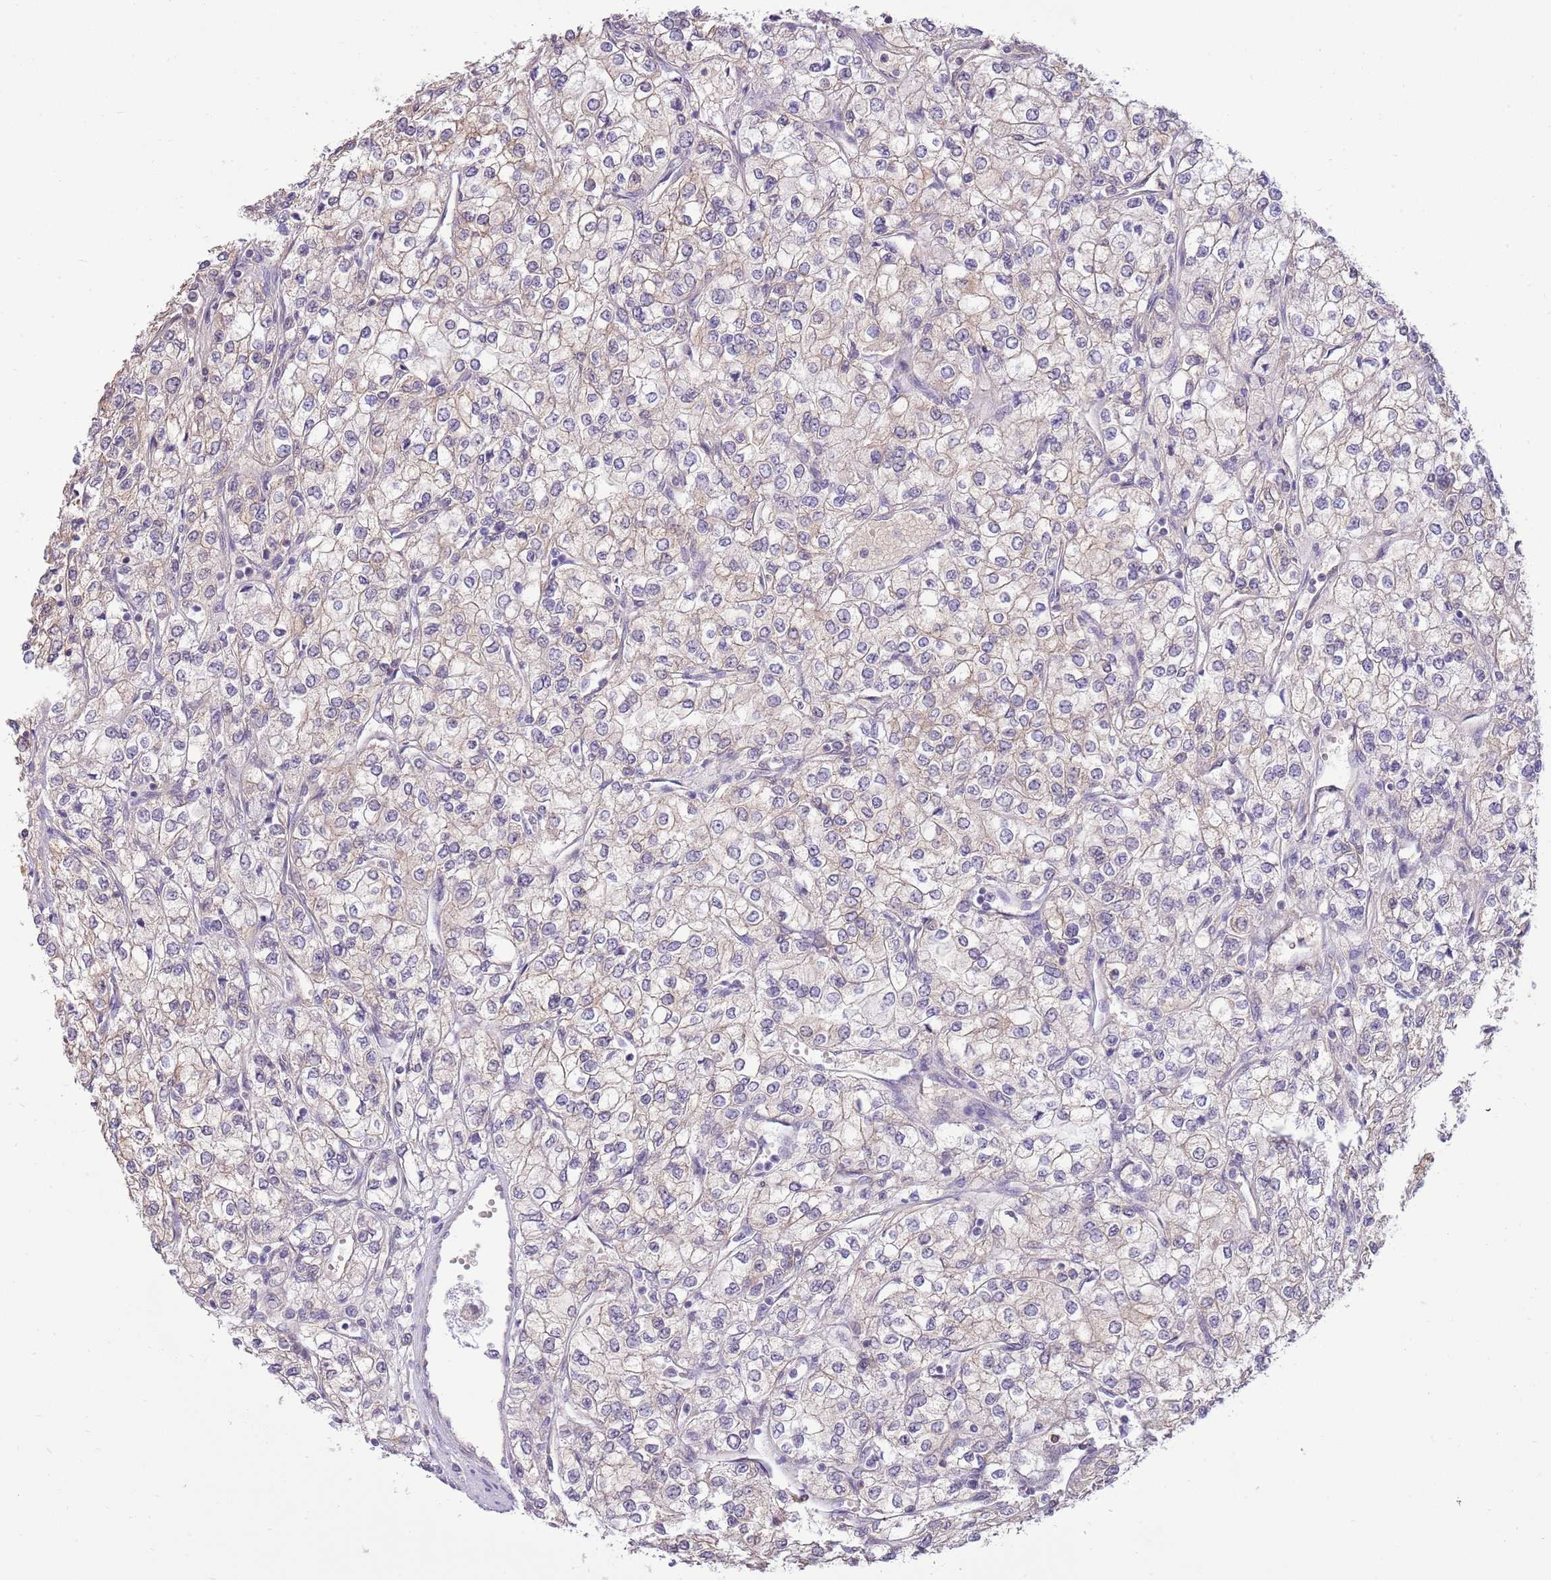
{"staining": {"intensity": "negative", "quantity": "none", "location": "none"}, "tissue": "renal cancer", "cell_type": "Tumor cells", "image_type": "cancer", "snomed": [{"axis": "morphology", "description": "Adenocarcinoma, NOS"}, {"axis": "topography", "description": "Kidney"}], "caption": "Protein analysis of adenocarcinoma (renal) shows no significant staining in tumor cells. (Stains: DAB immunohistochemistry with hematoxylin counter stain, Microscopy: brightfield microscopy at high magnification).", "gene": "NSFL1C", "patient": {"sex": "male", "age": 80}}